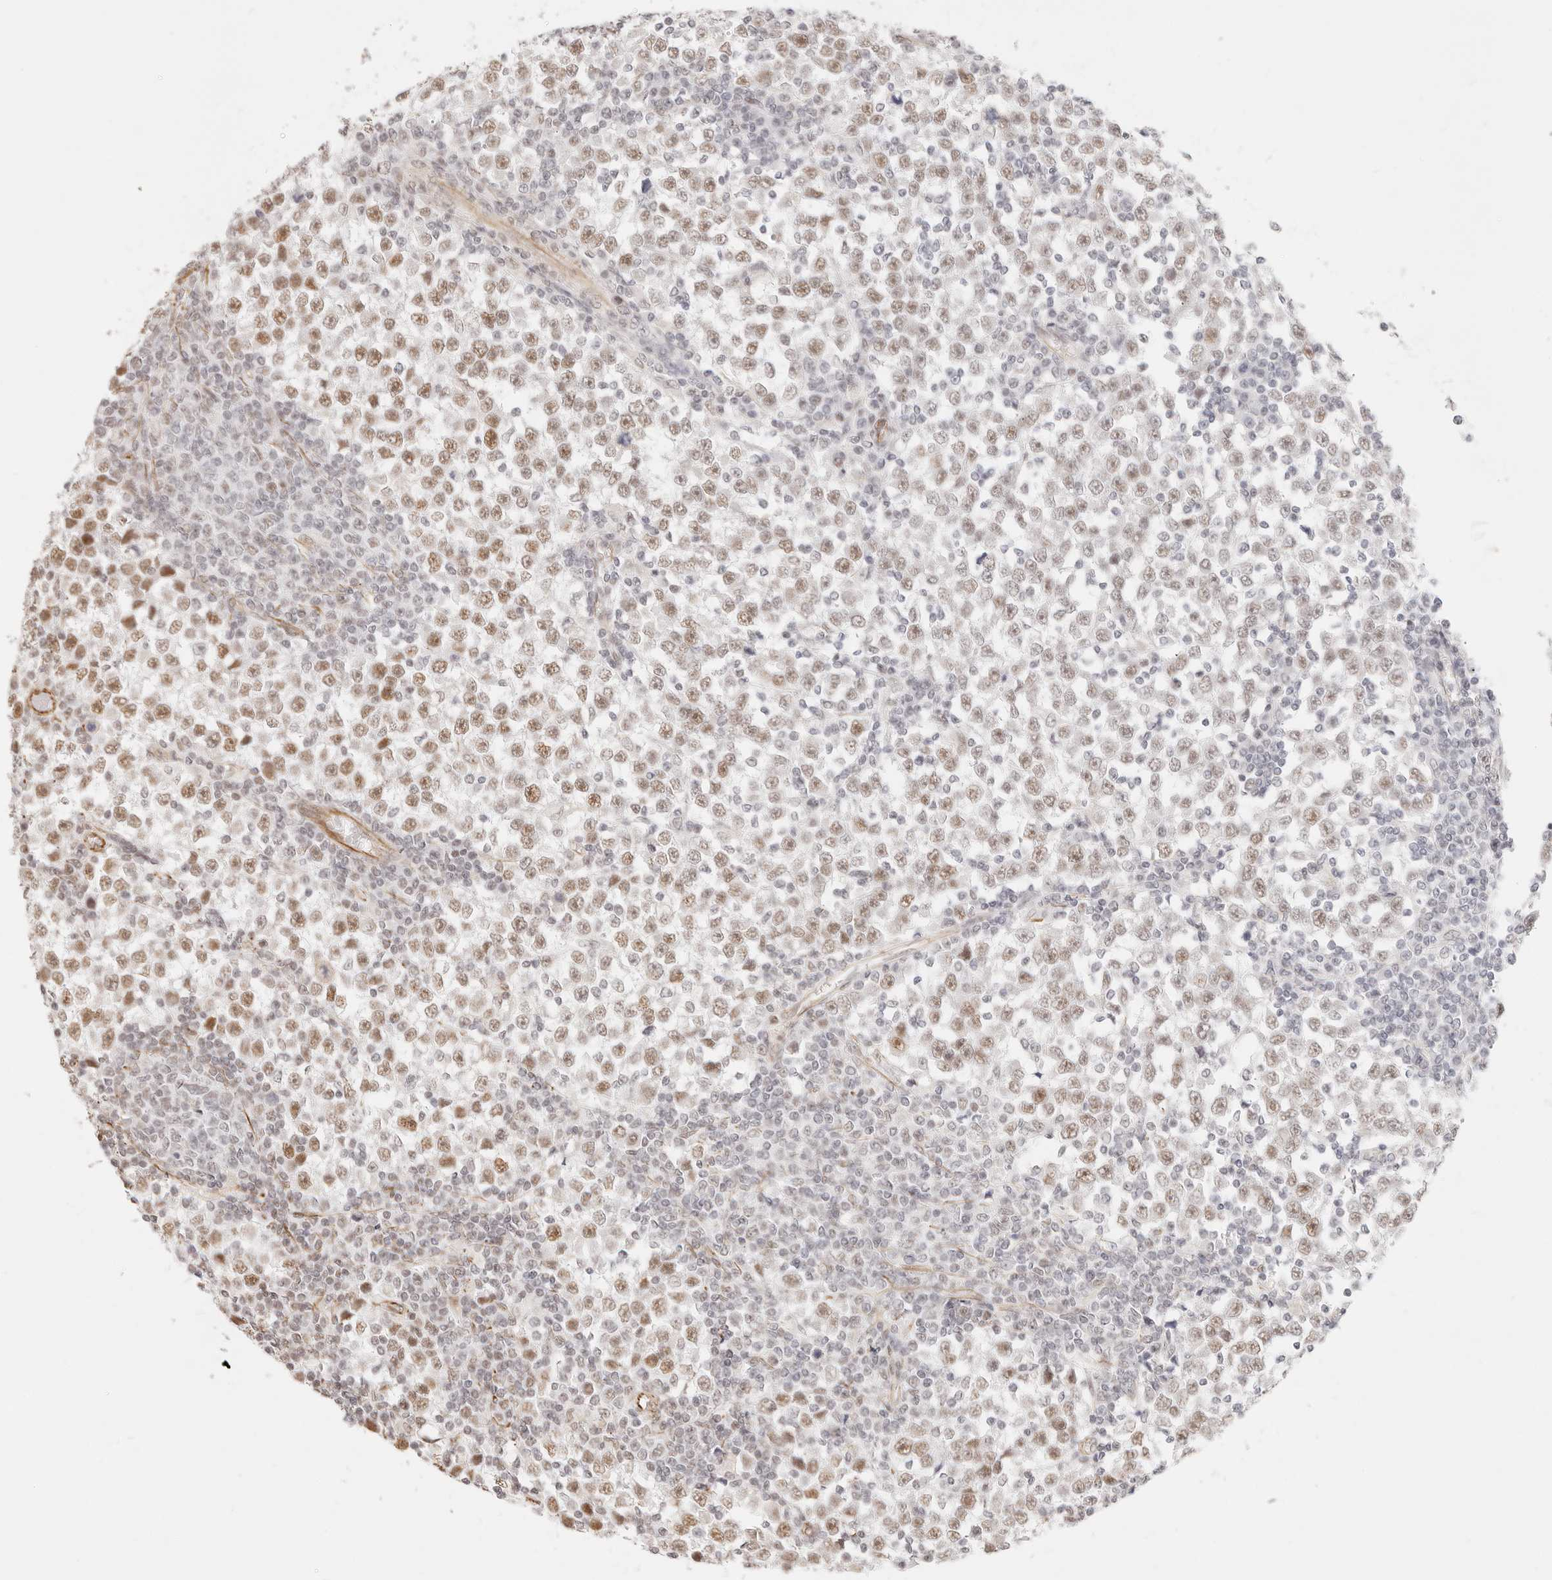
{"staining": {"intensity": "moderate", "quantity": "25%-75%", "location": "nuclear"}, "tissue": "testis cancer", "cell_type": "Tumor cells", "image_type": "cancer", "snomed": [{"axis": "morphology", "description": "Seminoma, NOS"}, {"axis": "topography", "description": "Testis"}], "caption": "DAB (3,3'-diaminobenzidine) immunohistochemical staining of human testis seminoma shows moderate nuclear protein staining in about 25%-75% of tumor cells.", "gene": "ZC3H11A", "patient": {"sex": "male", "age": 65}}